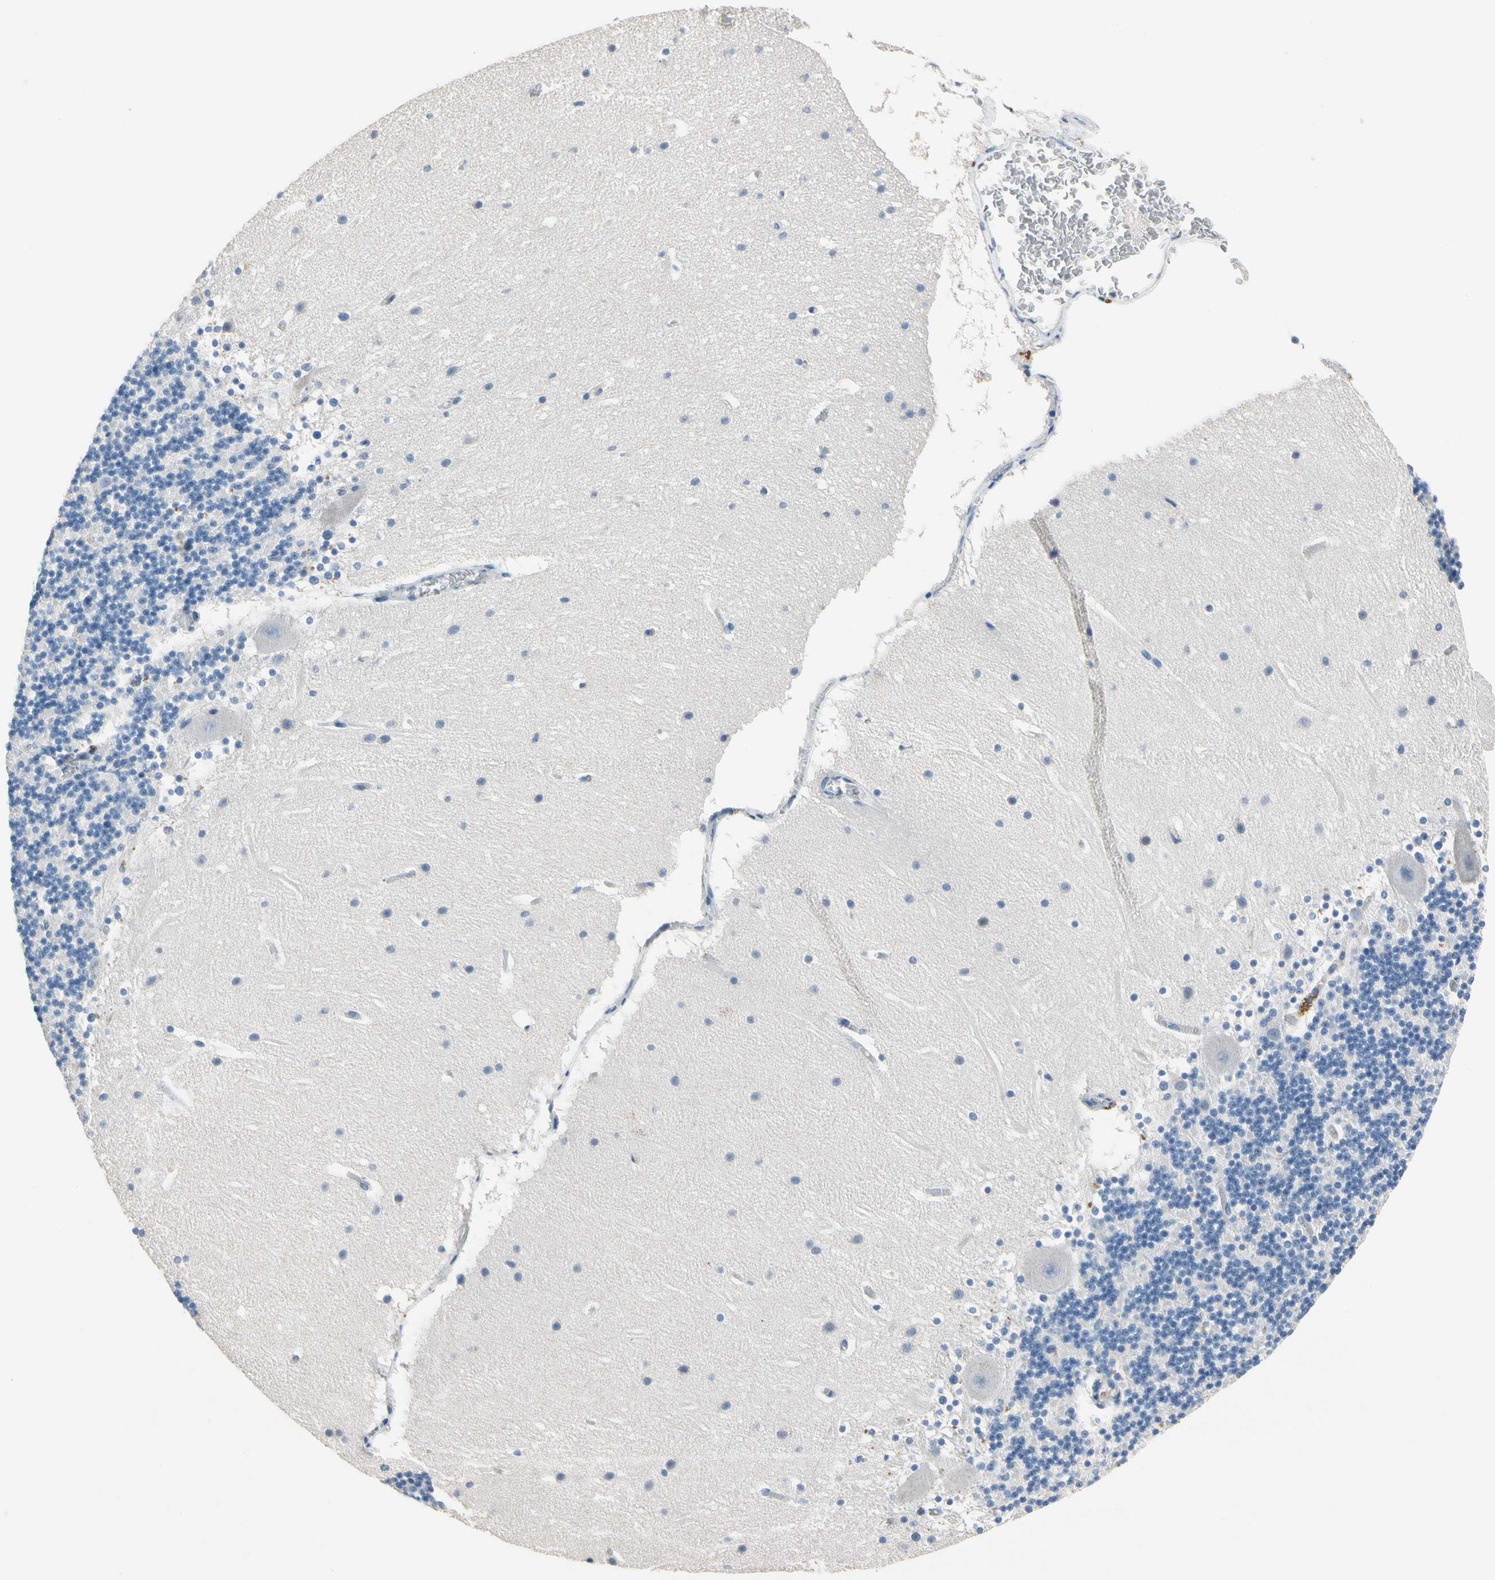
{"staining": {"intensity": "negative", "quantity": "none", "location": "none"}, "tissue": "cerebellum", "cell_type": "Cells in granular layer", "image_type": "normal", "snomed": [{"axis": "morphology", "description": "Normal tissue, NOS"}, {"axis": "topography", "description": "Cerebellum"}], "caption": "DAB (3,3'-diaminobenzidine) immunohistochemical staining of unremarkable cerebellum demonstrates no significant staining in cells in granular layer. (DAB (3,3'-diaminobenzidine) immunohistochemistry (IHC), high magnification).", "gene": "CPA3", "patient": {"sex": "female", "age": 19}}